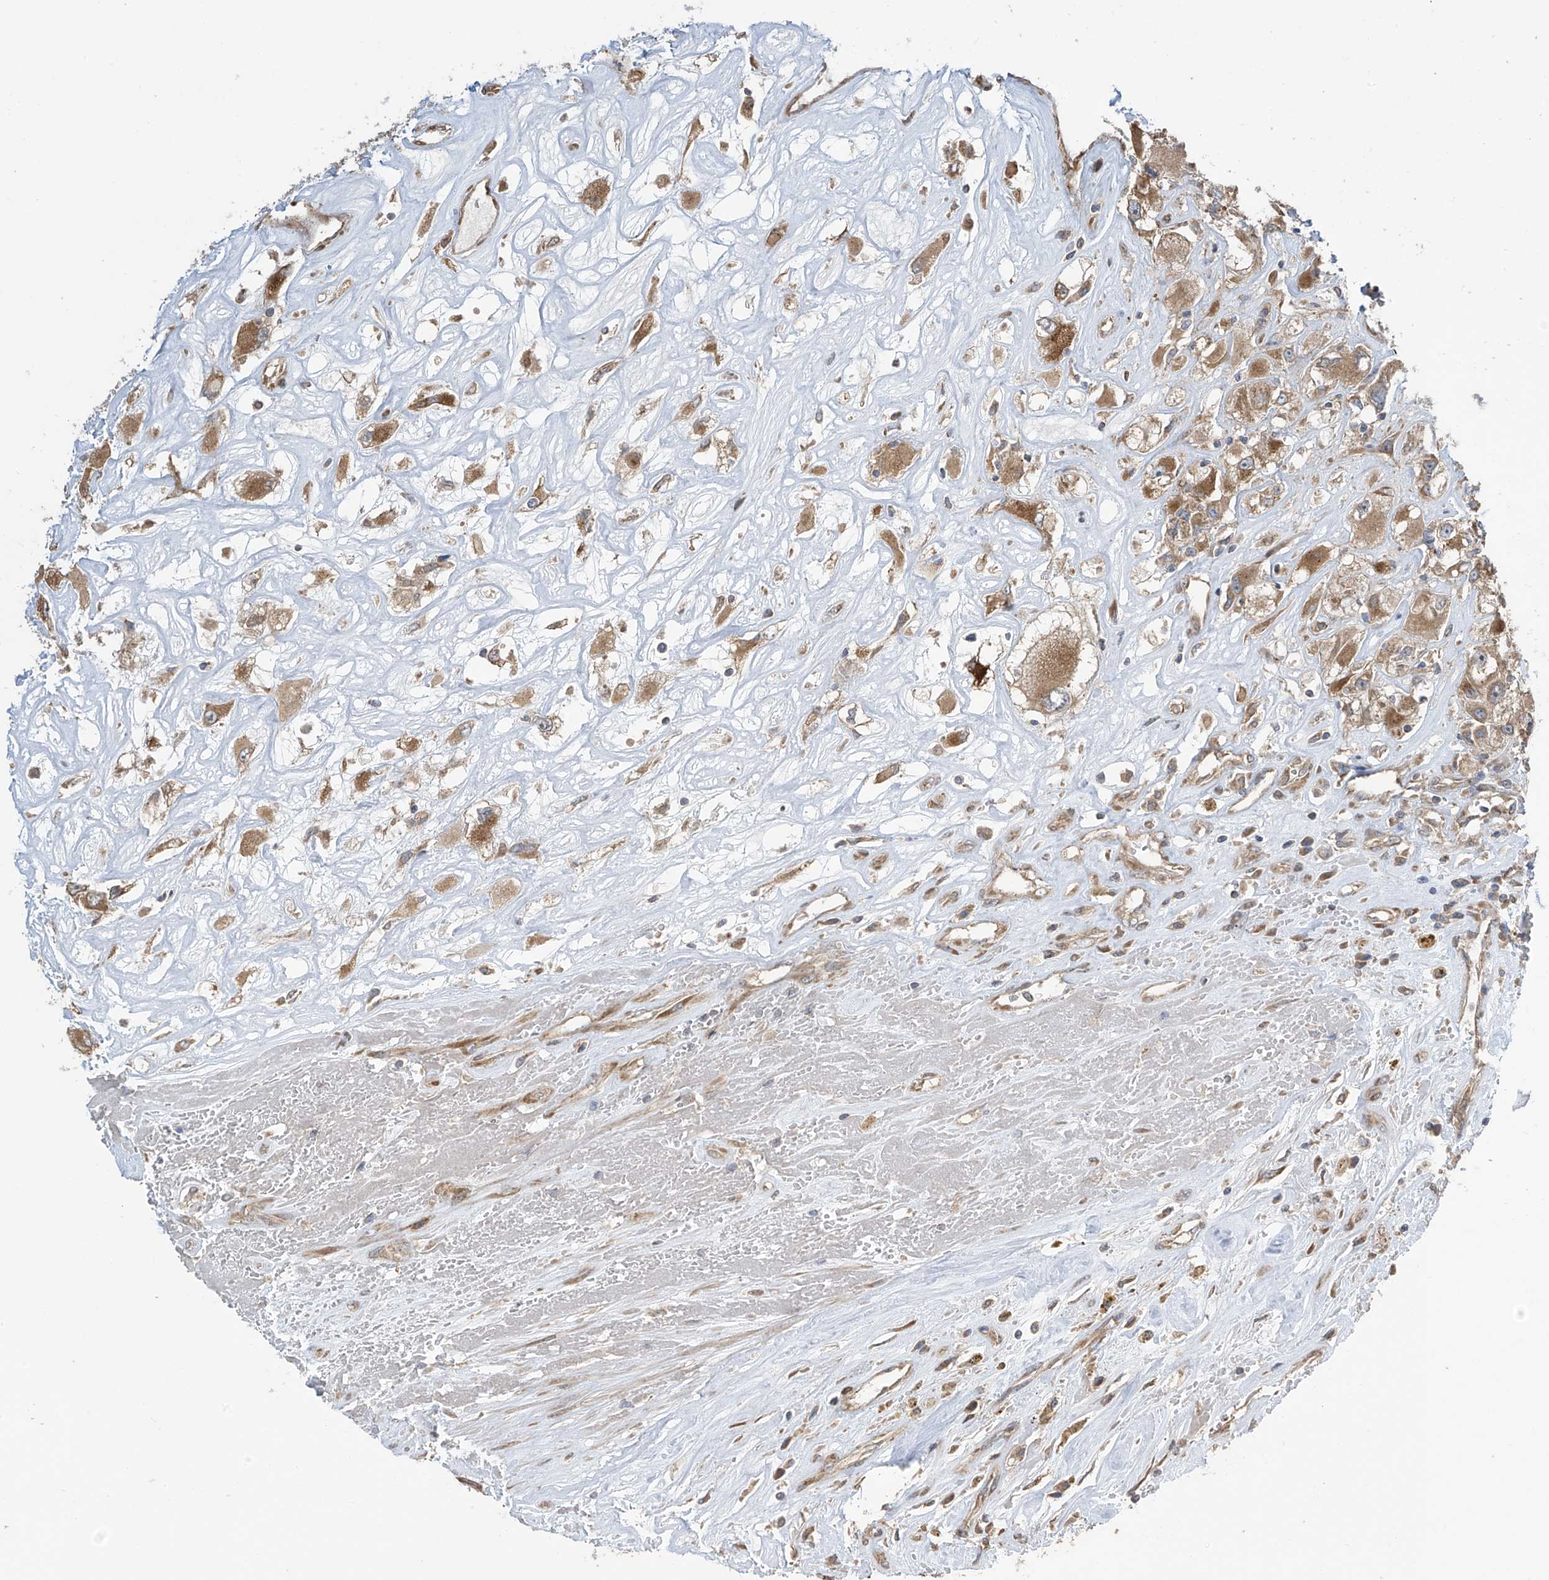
{"staining": {"intensity": "moderate", "quantity": ">75%", "location": "cytoplasmic/membranous"}, "tissue": "renal cancer", "cell_type": "Tumor cells", "image_type": "cancer", "snomed": [{"axis": "morphology", "description": "Adenocarcinoma, NOS"}, {"axis": "topography", "description": "Kidney"}], "caption": "A brown stain shows moderate cytoplasmic/membranous expression of a protein in renal cancer tumor cells. Using DAB (3,3'-diaminobenzidine) (brown) and hematoxylin (blue) stains, captured at high magnification using brightfield microscopy.", "gene": "PNPT1", "patient": {"sex": "female", "age": 52}}